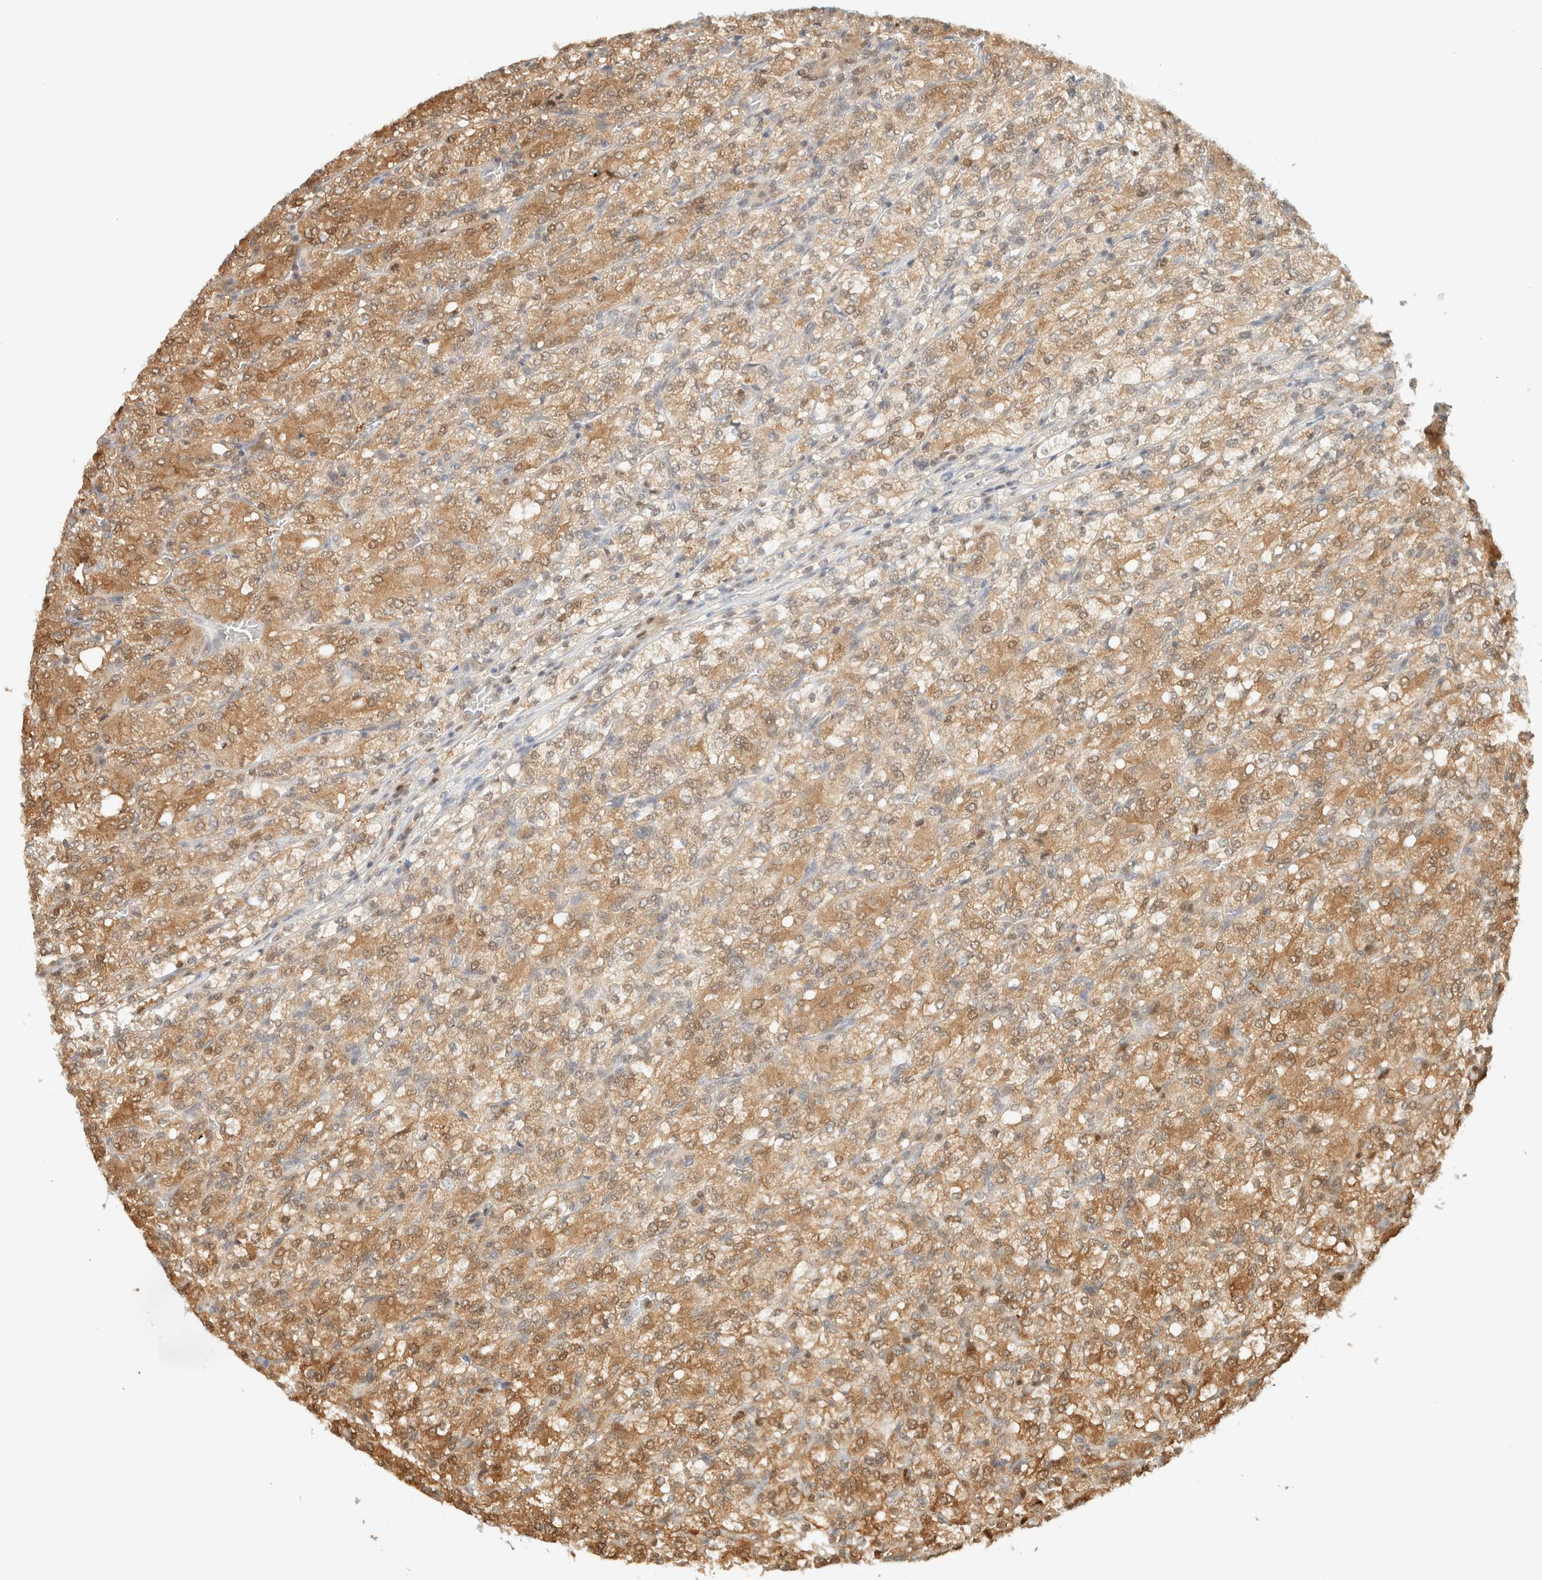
{"staining": {"intensity": "moderate", "quantity": ">75%", "location": "cytoplasmic/membranous"}, "tissue": "renal cancer", "cell_type": "Tumor cells", "image_type": "cancer", "snomed": [{"axis": "morphology", "description": "Adenocarcinoma, NOS"}, {"axis": "topography", "description": "Kidney"}], "caption": "Immunohistochemical staining of human renal cancer (adenocarcinoma) demonstrates moderate cytoplasmic/membranous protein positivity in approximately >75% of tumor cells.", "gene": "ZBTB37", "patient": {"sex": "male", "age": 77}}